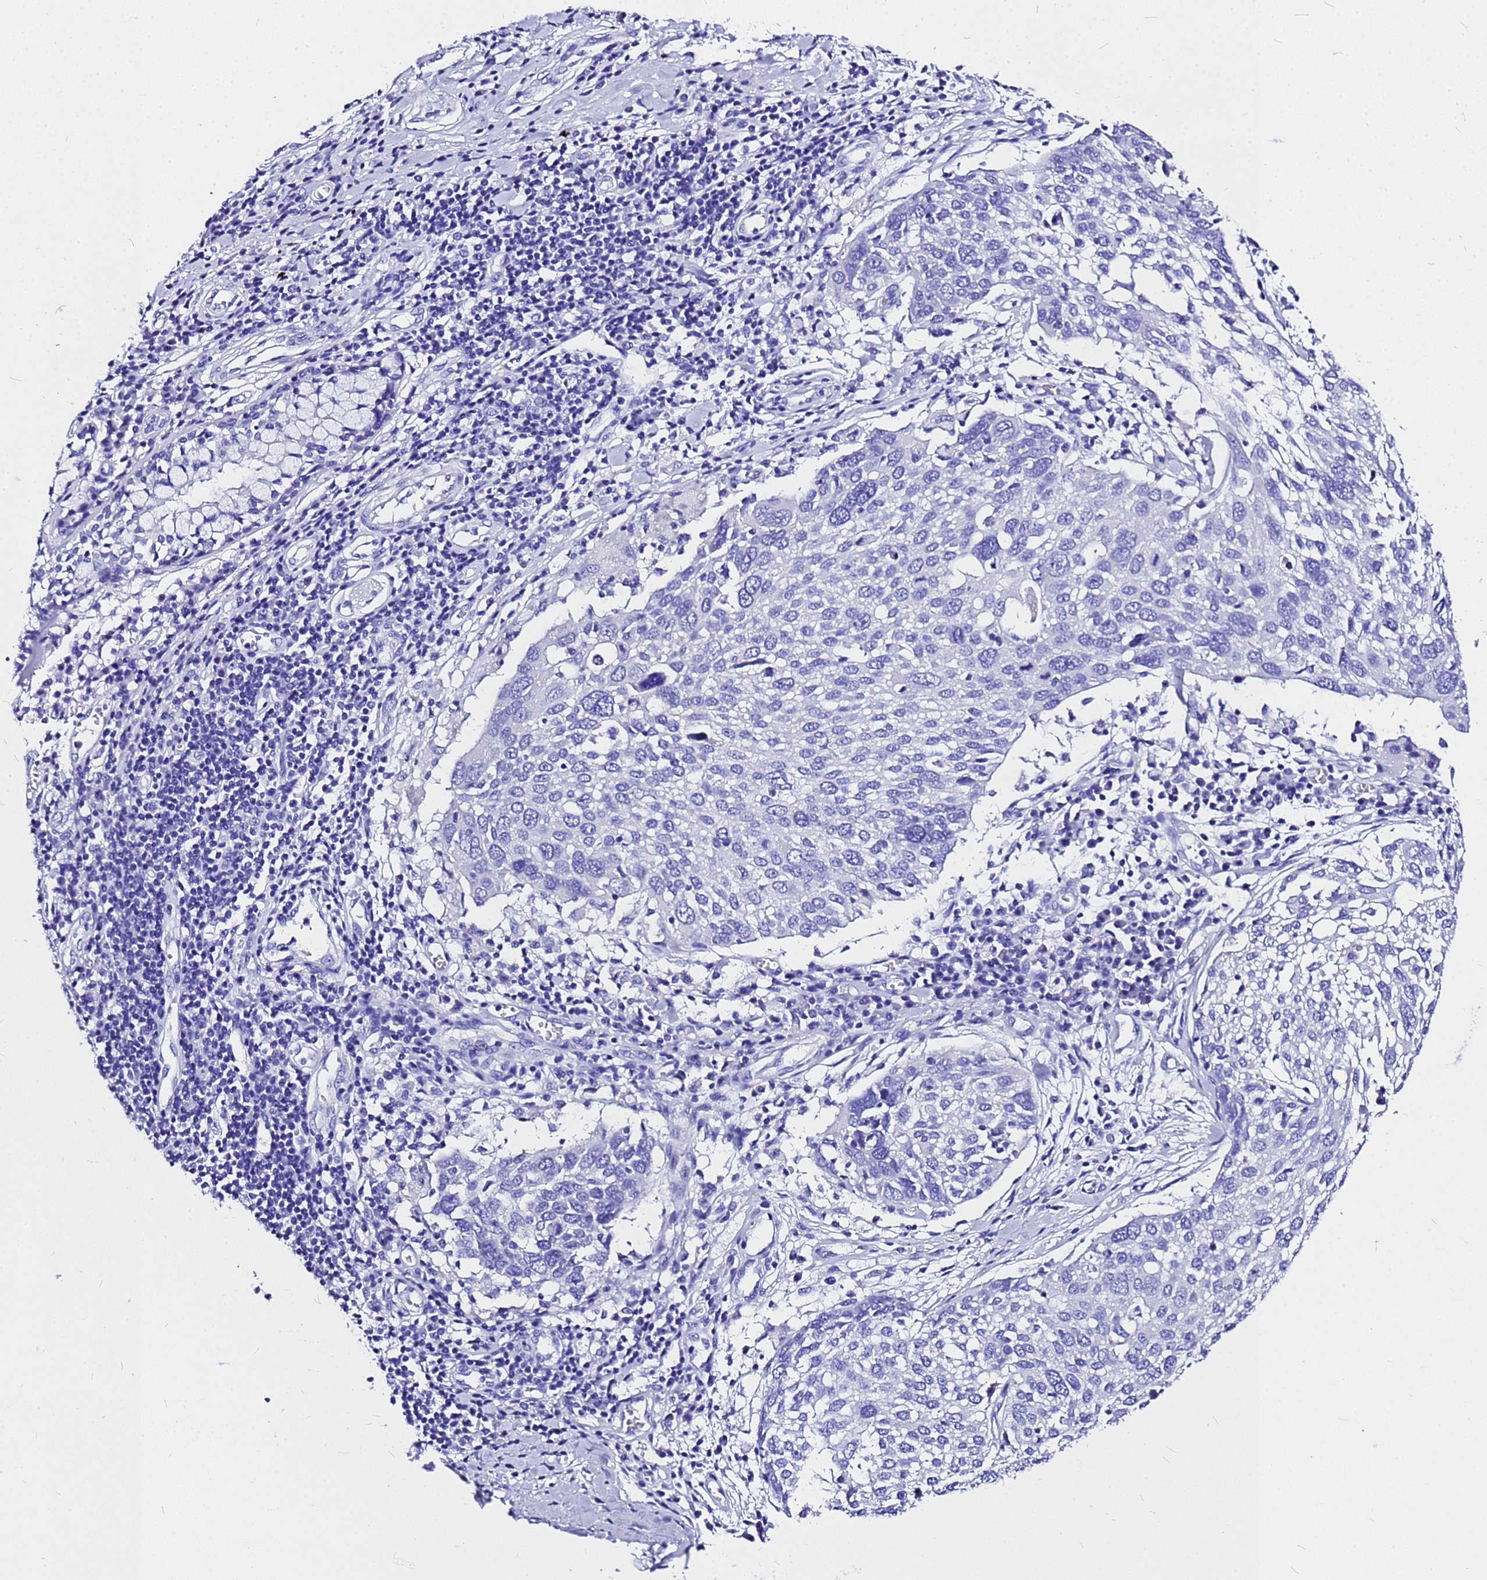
{"staining": {"intensity": "negative", "quantity": "none", "location": "none"}, "tissue": "lung cancer", "cell_type": "Tumor cells", "image_type": "cancer", "snomed": [{"axis": "morphology", "description": "Squamous cell carcinoma, NOS"}, {"axis": "topography", "description": "Lung"}], "caption": "The photomicrograph reveals no staining of tumor cells in squamous cell carcinoma (lung). (DAB (3,3'-diaminobenzidine) immunohistochemistry (IHC) with hematoxylin counter stain).", "gene": "HERC4", "patient": {"sex": "male", "age": 65}}